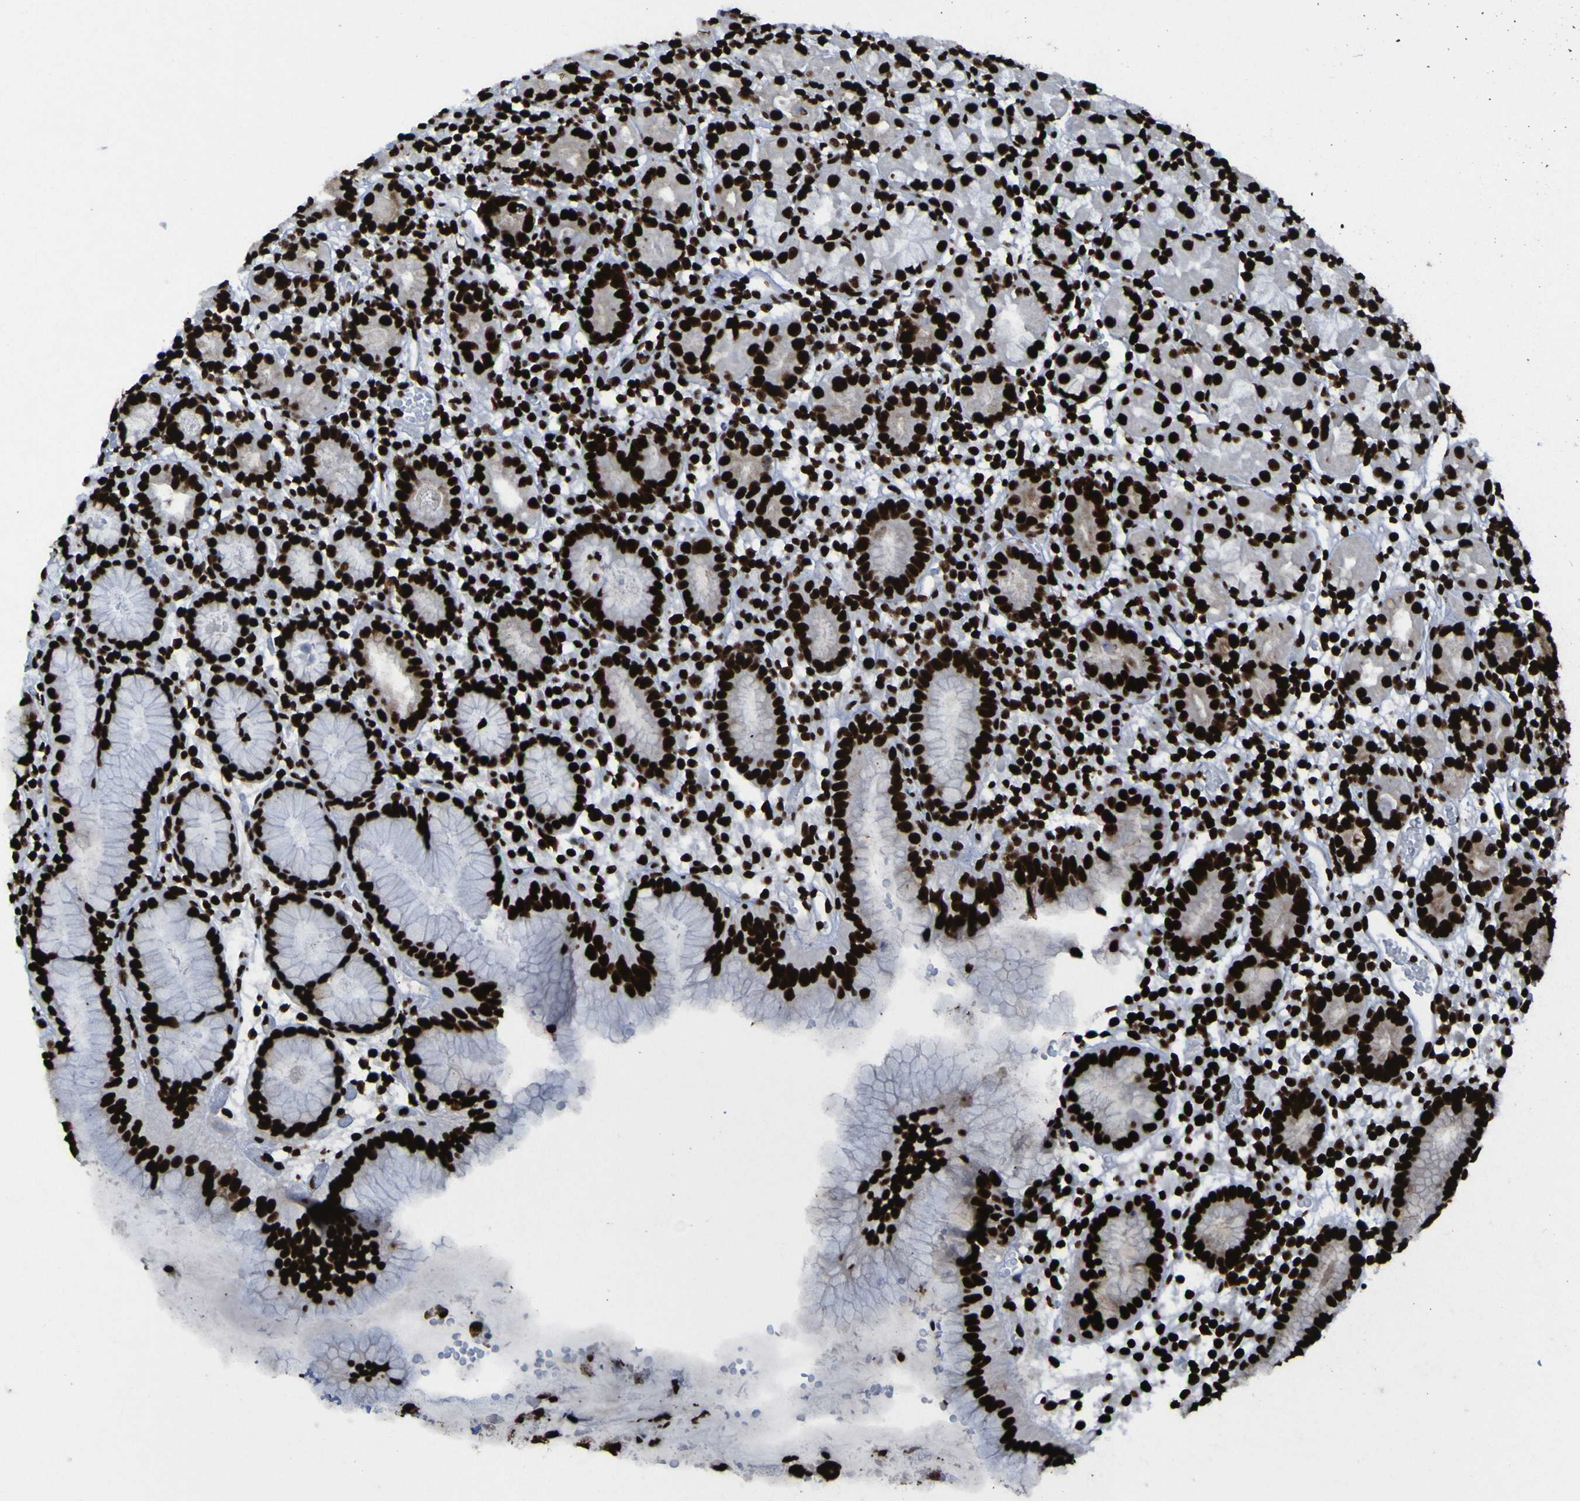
{"staining": {"intensity": "strong", "quantity": ">75%", "location": "nuclear"}, "tissue": "stomach", "cell_type": "Glandular cells", "image_type": "normal", "snomed": [{"axis": "morphology", "description": "Normal tissue, NOS"}, {"axis": "topography", "description": "Stomach"}, {"axis": "topography", "description": "Stomach, lower"}], "caption": "Immunohistochemistry (DAB) staining of benign human stomach shows strong nuclear protein staining in about >75% of glandular cells.", "gene": "NPM1", "patient": {"sex": "female", "age": 75}}